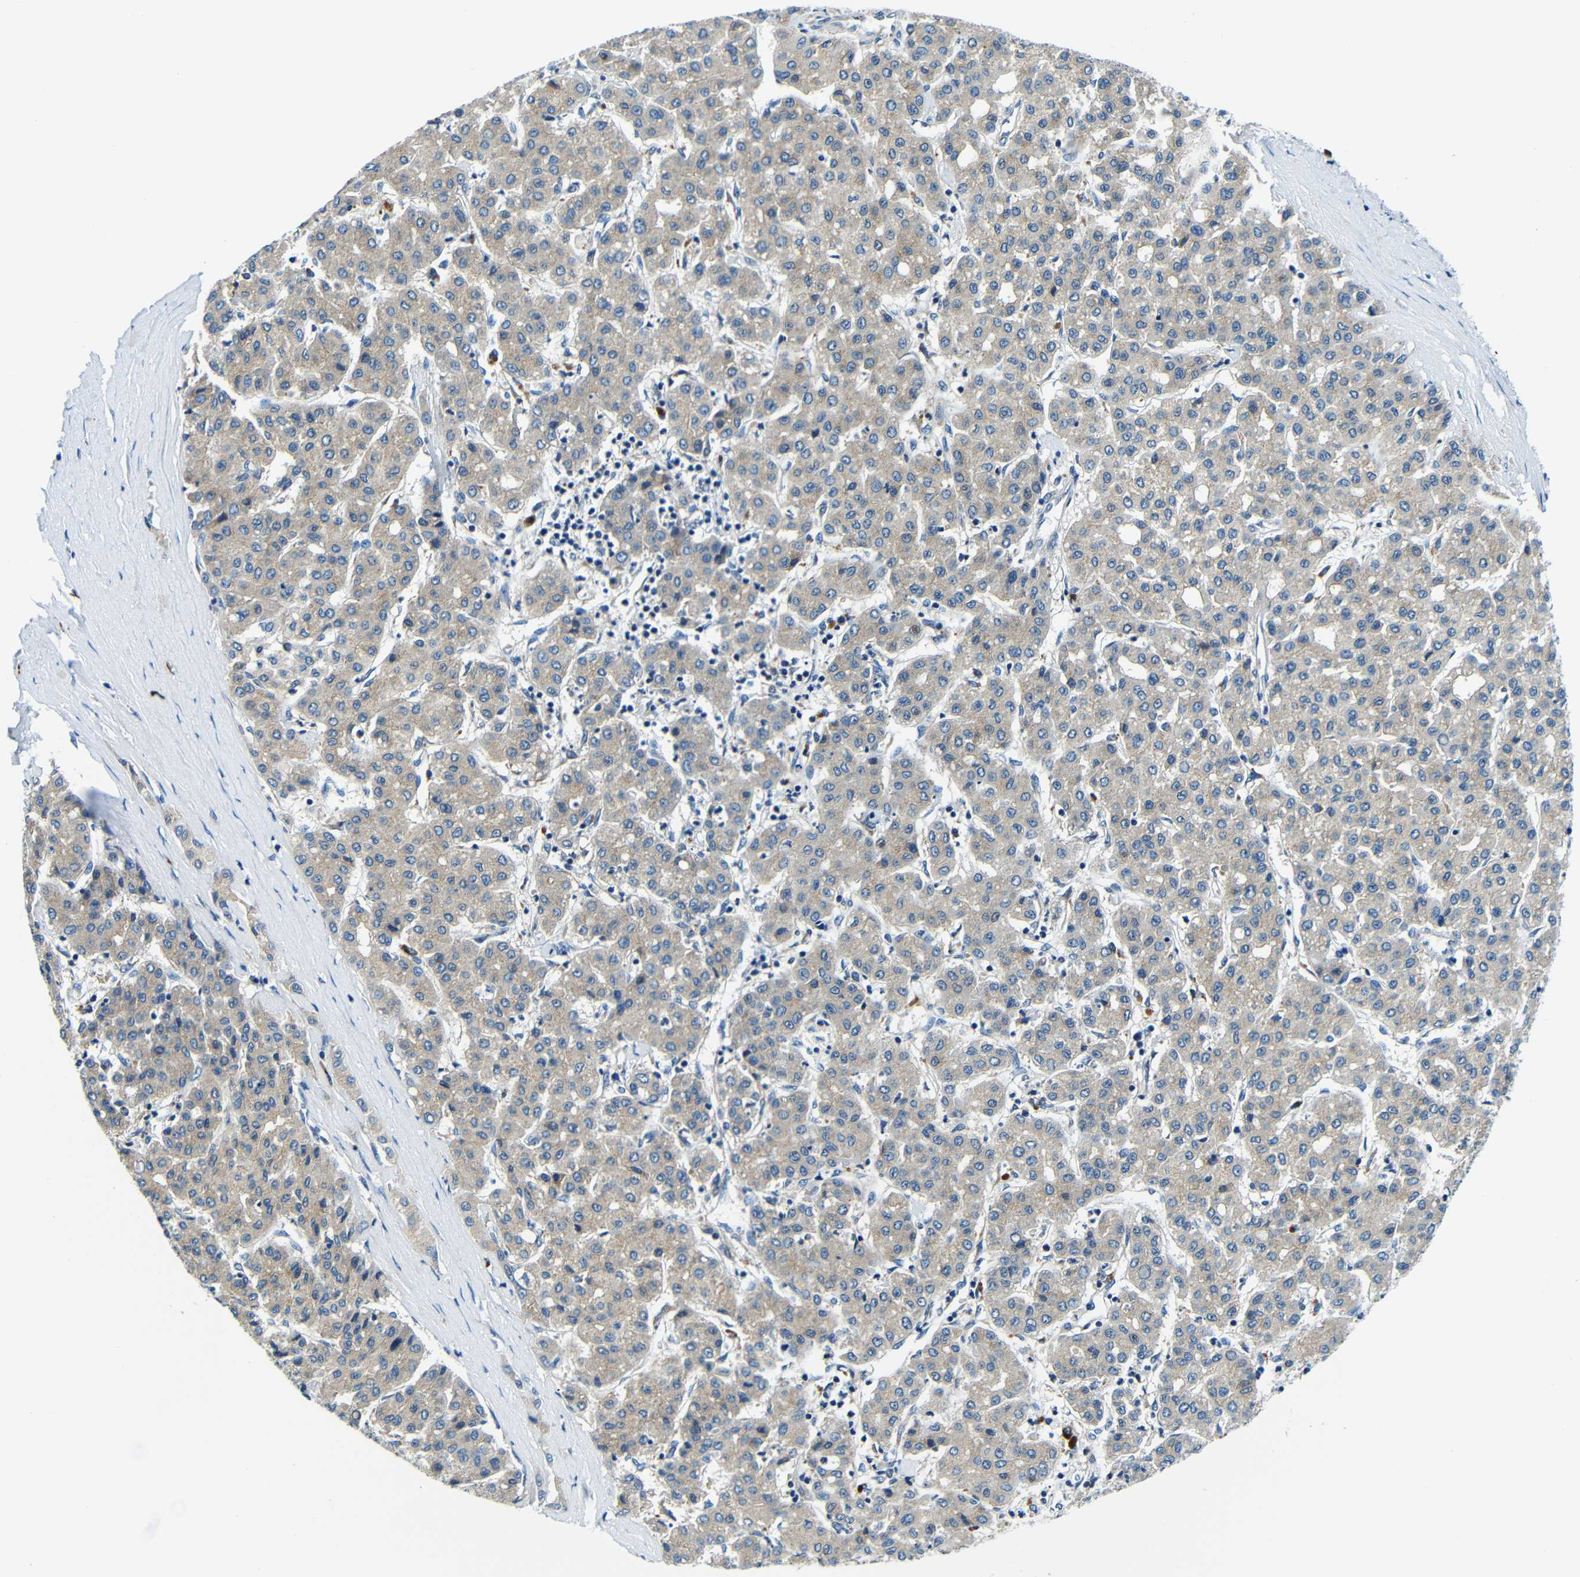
{"staining": {"intensity": "weak", "quantity": ">75%", "location": "cytoplasmic/membranous"}, "tissue": "liver cancer", "cell_type": "Tumor cells", "image_type": "cancer", "snomed": [{"axis": "morphology", "description": "Carcinoma, Hepatocellular, NOS"}, {"axis": "topography", "description": "Liver"}], "caption": "Tumor cells display weak cytoplasmic/membranous staining in about >75% of cells in liver hepatocellular carcinoma.", "gene": "USO1", "patient": {"sex": "male", "age": 65}}